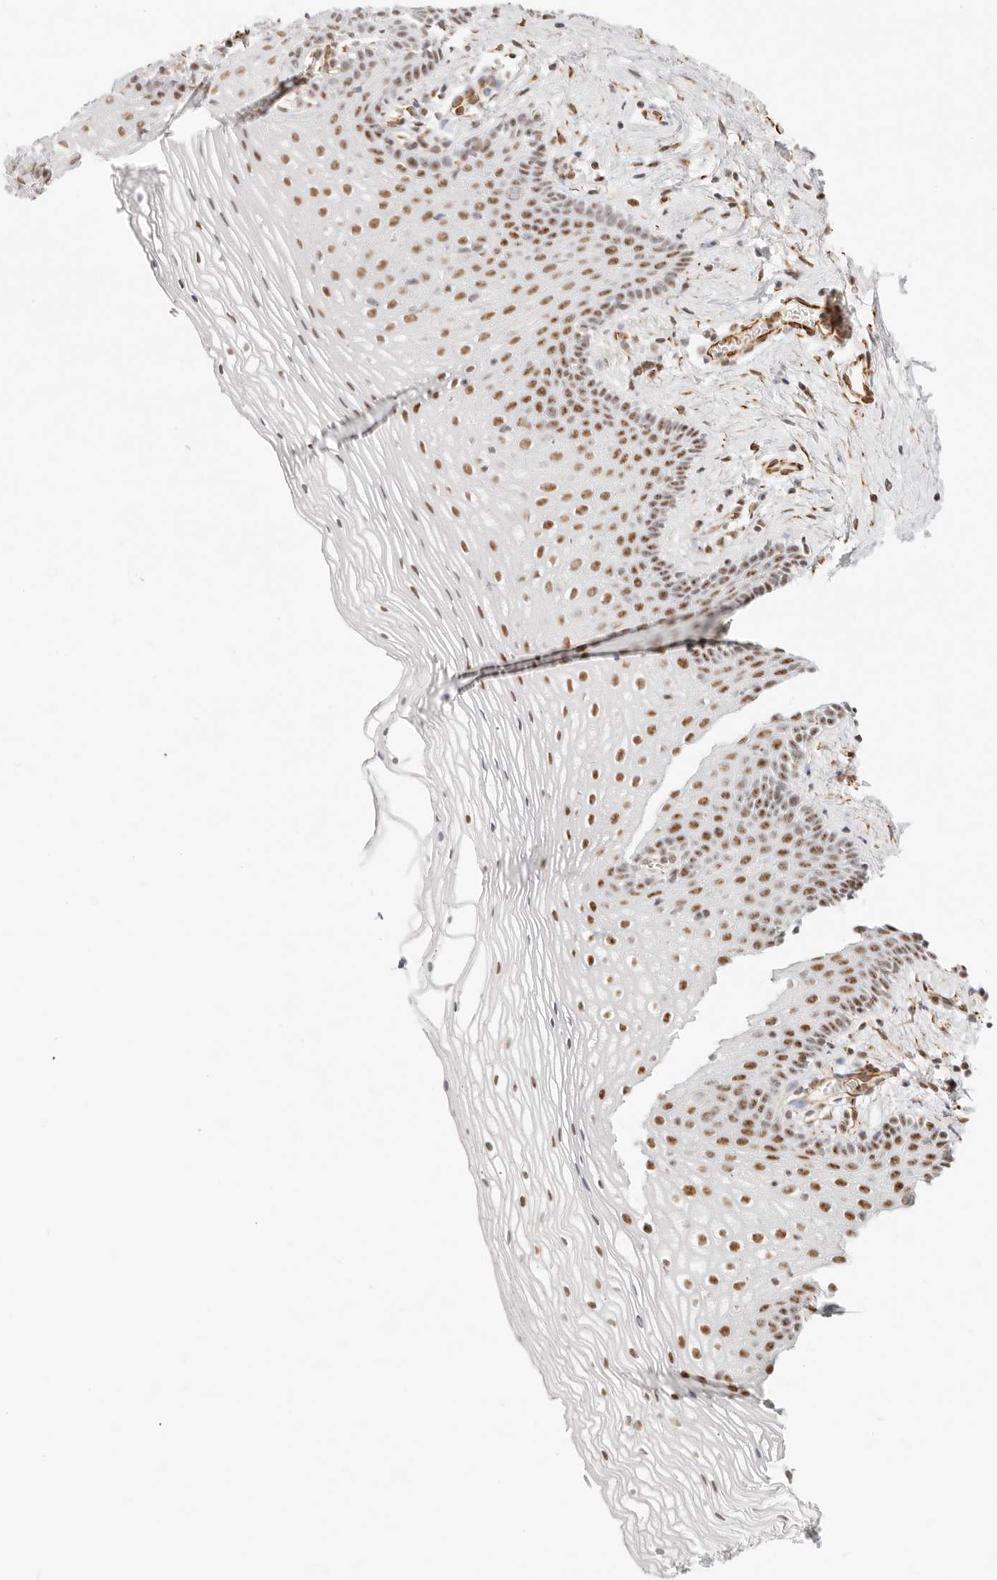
{"staining": {"intensity": "moderate", "quantity": ">75%", "location": "nuclear"}, "tissue": "vagina", "cell_type": "Squamous epithelial cells", "image_type": "normal", "snomed": [{"axis": "morphology", "description": "Normal tissue, NOS"}, {"axis": "topography", "description": "Vagina"}], "caption": "About >75% of squamous epithelial cells in normal human vagina show moderate nuclear protein staining as visualized by brown immunohistochemical staining.", "gene": "ZC3H11A", "patient": {"sex": "female", "age": 32}}